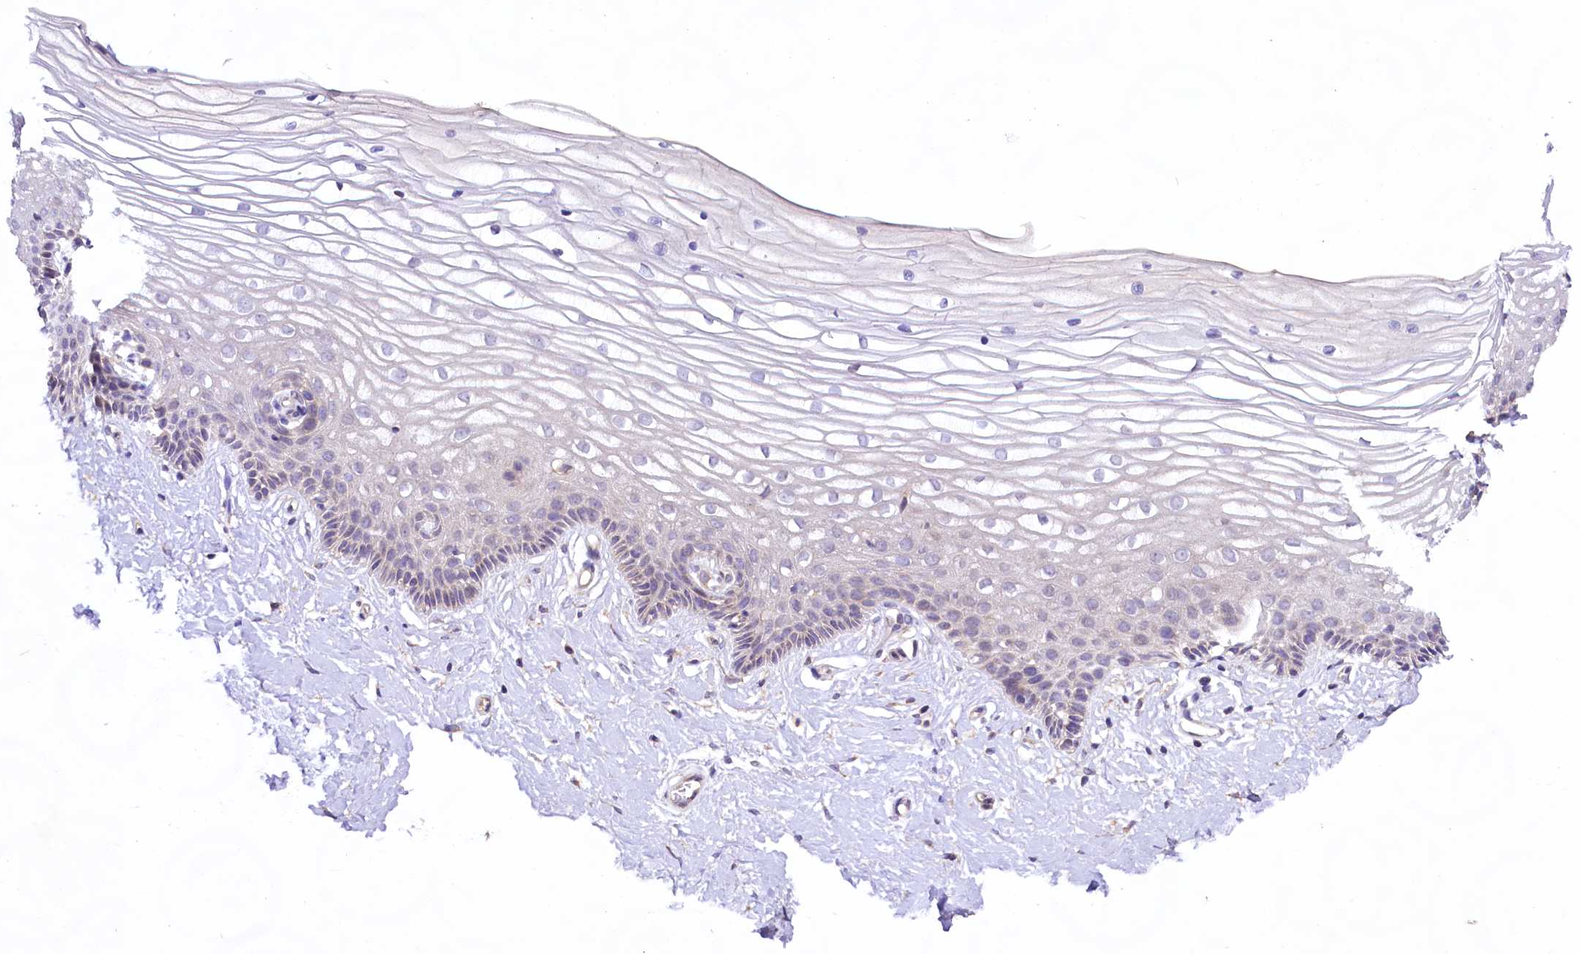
{"staining": {"intensity": "weak", "quantity": "<25%", "location": "cytoplasmic/membranous"}, "tissue": "vagina", "cell_type": "Squamous epithelial cells", "image_type": "normal", "snomed": [{"axis": "morphology", "description": "Normal tissue, NOS"}, {"axis": "topography", "description": "Vagina"}, {"axis": "topography", "description": "Cervix"}], "caption": "A micrograph of vagina stained for a protein exhibits no brown staining in squamous epithelial cells.", "gene": "VPS11", "patient": {"sex": "female", "age": 40}}